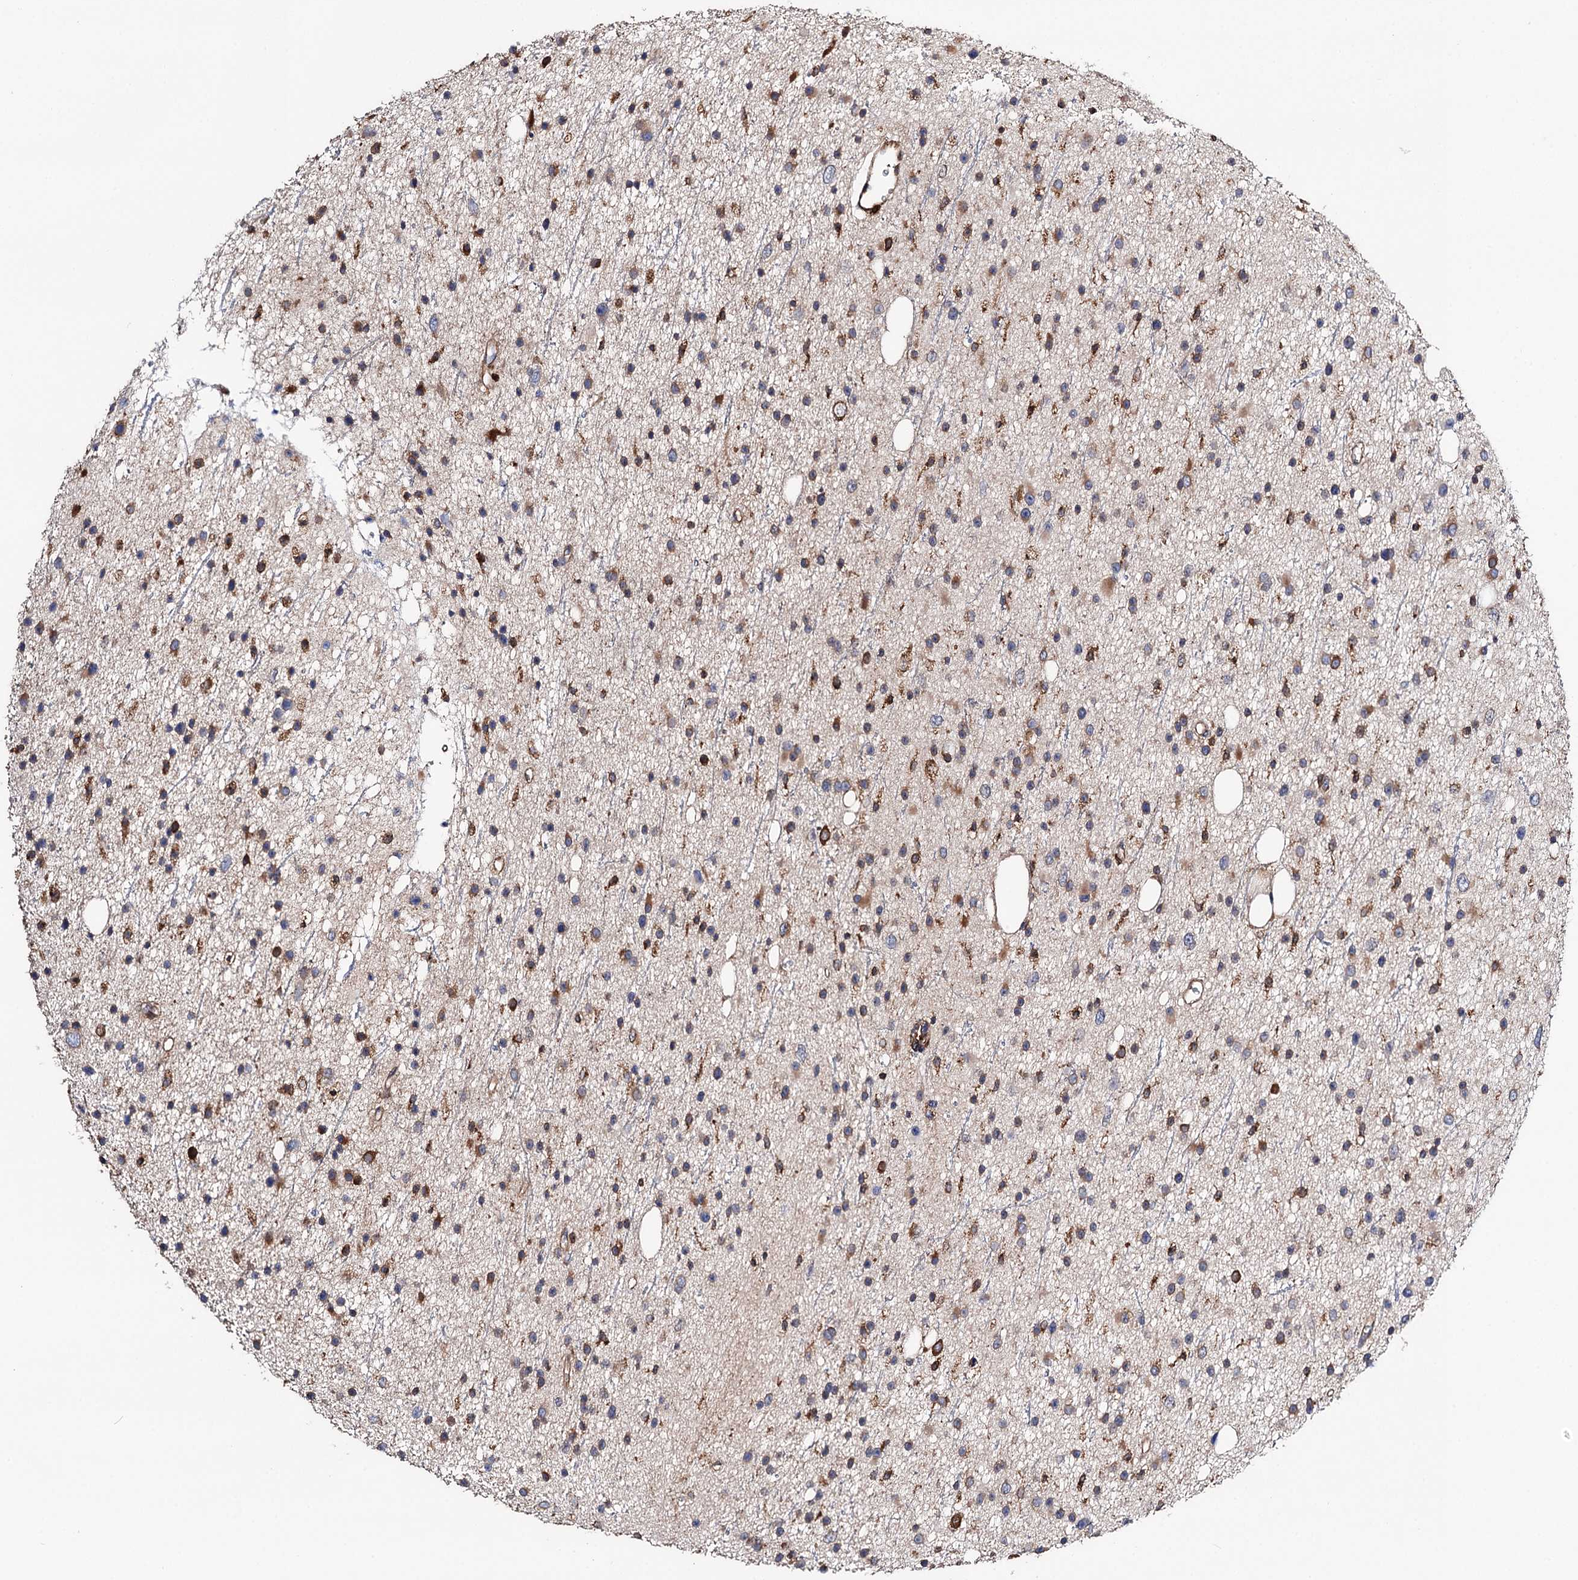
{"staining": {"intensity": "moderate", "quantity": "25%-75%", "location": "cytoplasmic/membranous"}, "tissue": "glioma", "cell_type": "Tumor cells", "image_type": "cancer", "snomed": [{"axis": "morphology", "description": "Glioma, malignant, Low grade"}, {"axis": "topography", "description": "Cerebral cortex"}], "caption": "This is an image of immunohistochemistry (IHC) staining of glioma, which shows moderate positivity in the cytoplasmic/membranous of tumor cells.", "gene": "ERP29", "patient": {"sex": "female", "age": 39}}